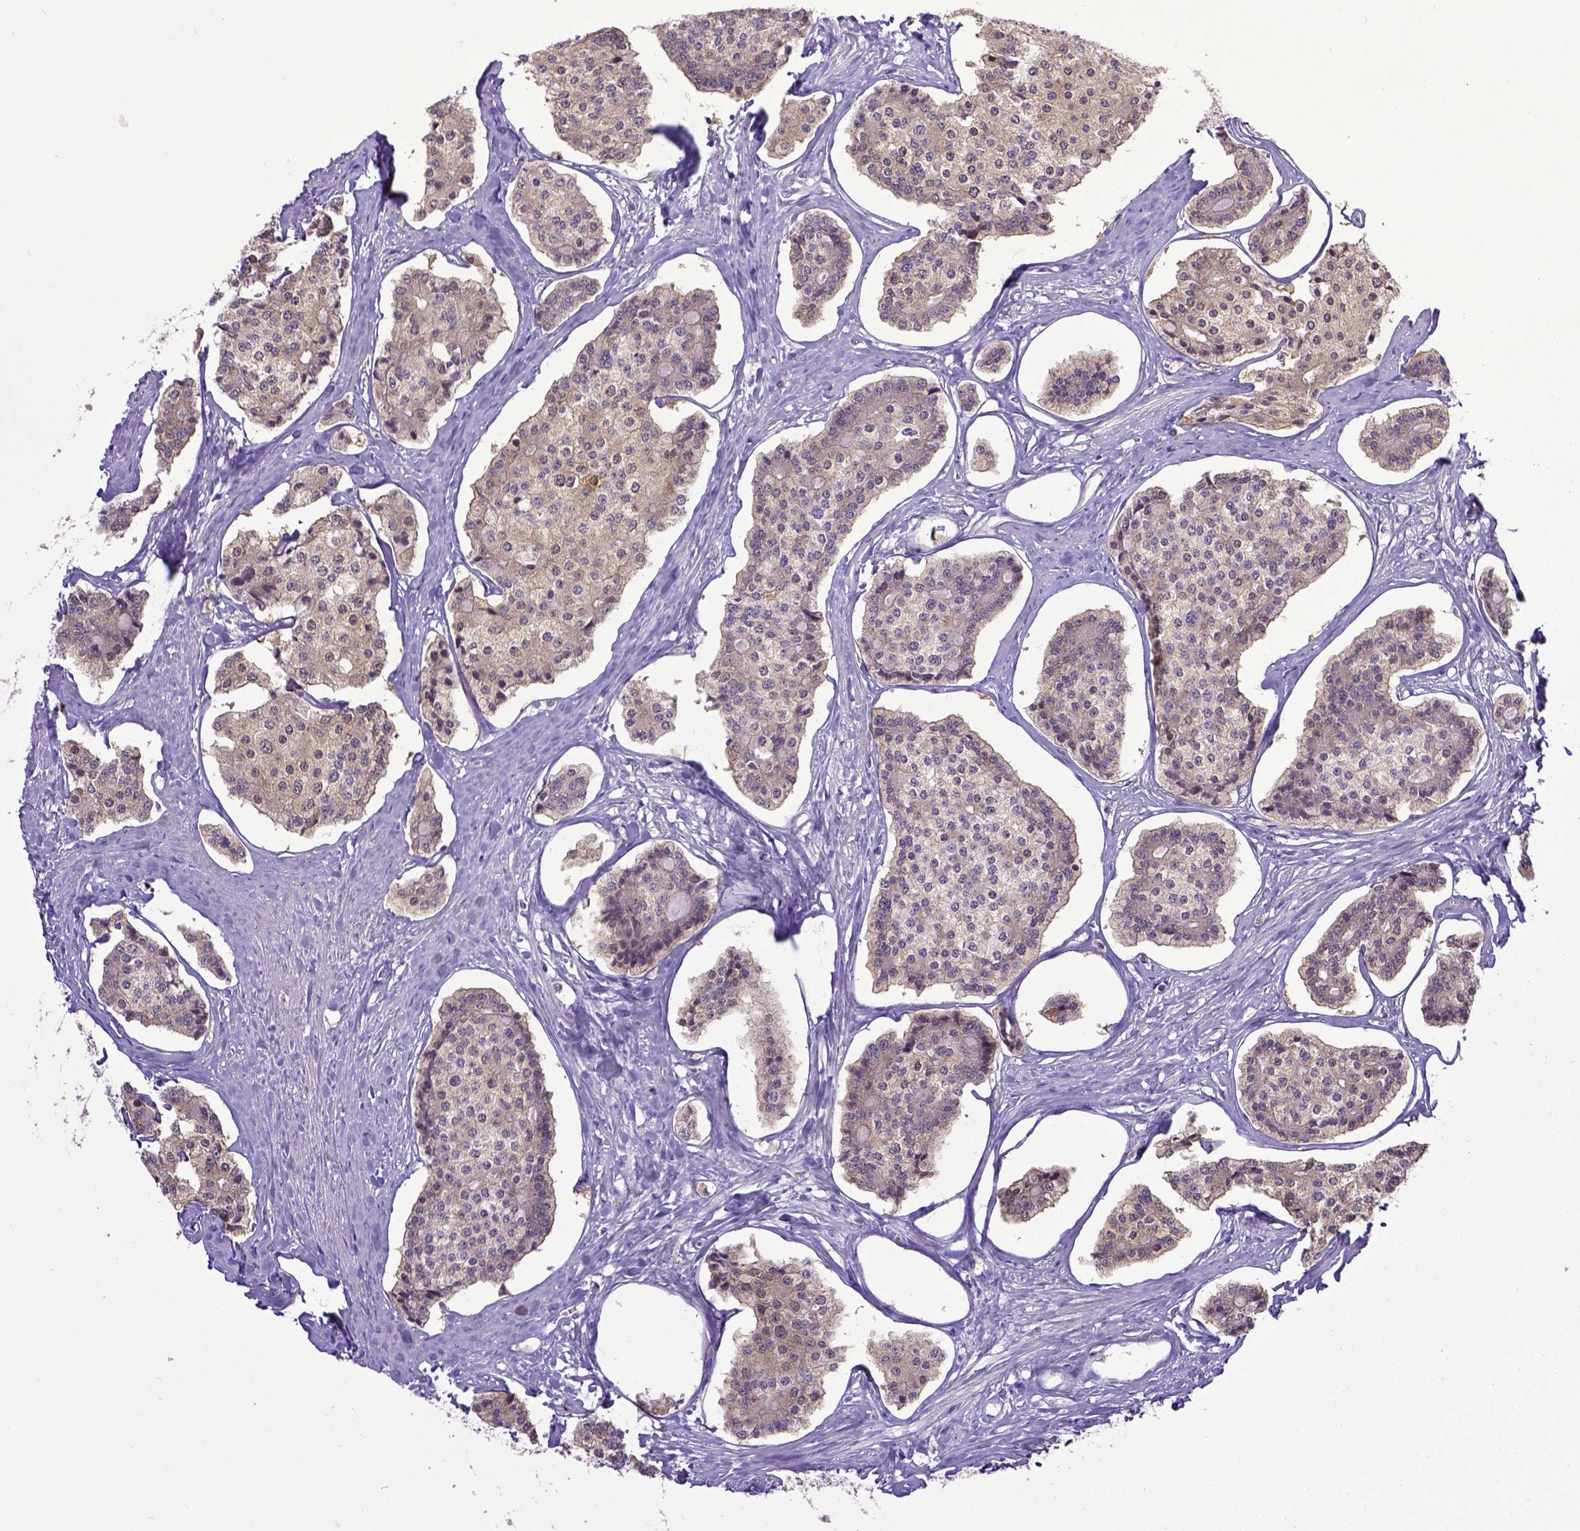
{"staining": {"intensity": "negative", "quantity": "none", "location": "none"}, "tissue": "carcinoid", "cell_type": "Tumor cells", "image_type": "cancer", "snomed": [{"axis": "morphology", "description": "Carcinoid, malignant, NOS"}, {"axis": "topography", "description": "Small intestine"}], "caption": "DAB immunohistochemical staining of carcinoid displays no significant expression in tumor cells.", "gene": "CD40", "patient": {"sex": "female", "age": 65}}